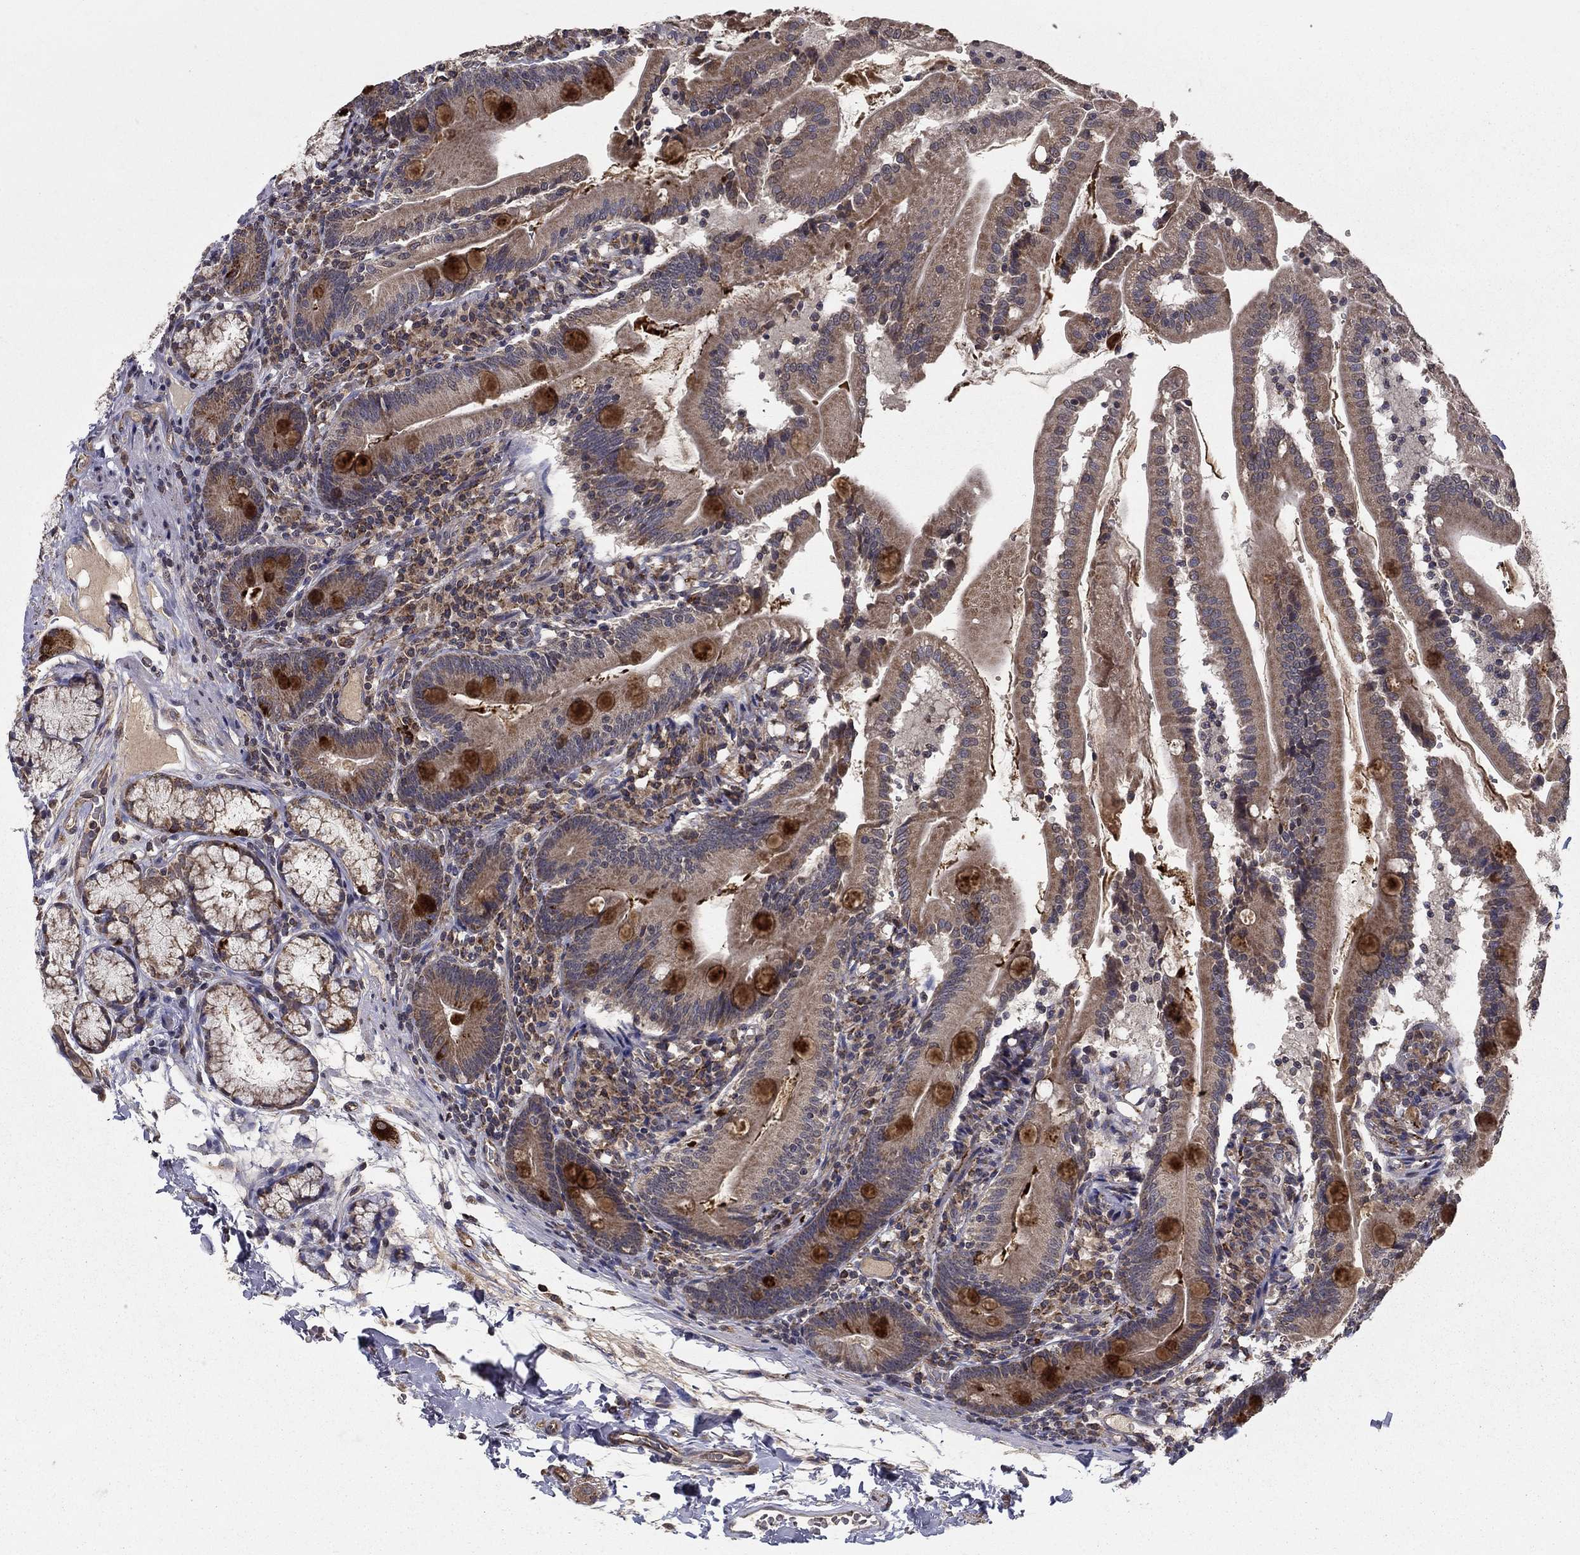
{"staining": {"intensity": "strong", "quantity": "<25%", "location": "cytoplasmic/membranous"}, "tissue": "duodenum", "cell_type": "Glandular cells", "image_type": "normal", "snomed": [{"axis": "morphology", "description": "Normal tissue, NOS"}, {"axis": "topography", "description": "Duodenum"}], "caption": "IHC of benign human duodenum shows medium levels of strong cytoplasmic/membranous staining in about <25% of glandular cells.", "gene": "SLC2A13", "patient": {"sex": "female", "age": 67}}